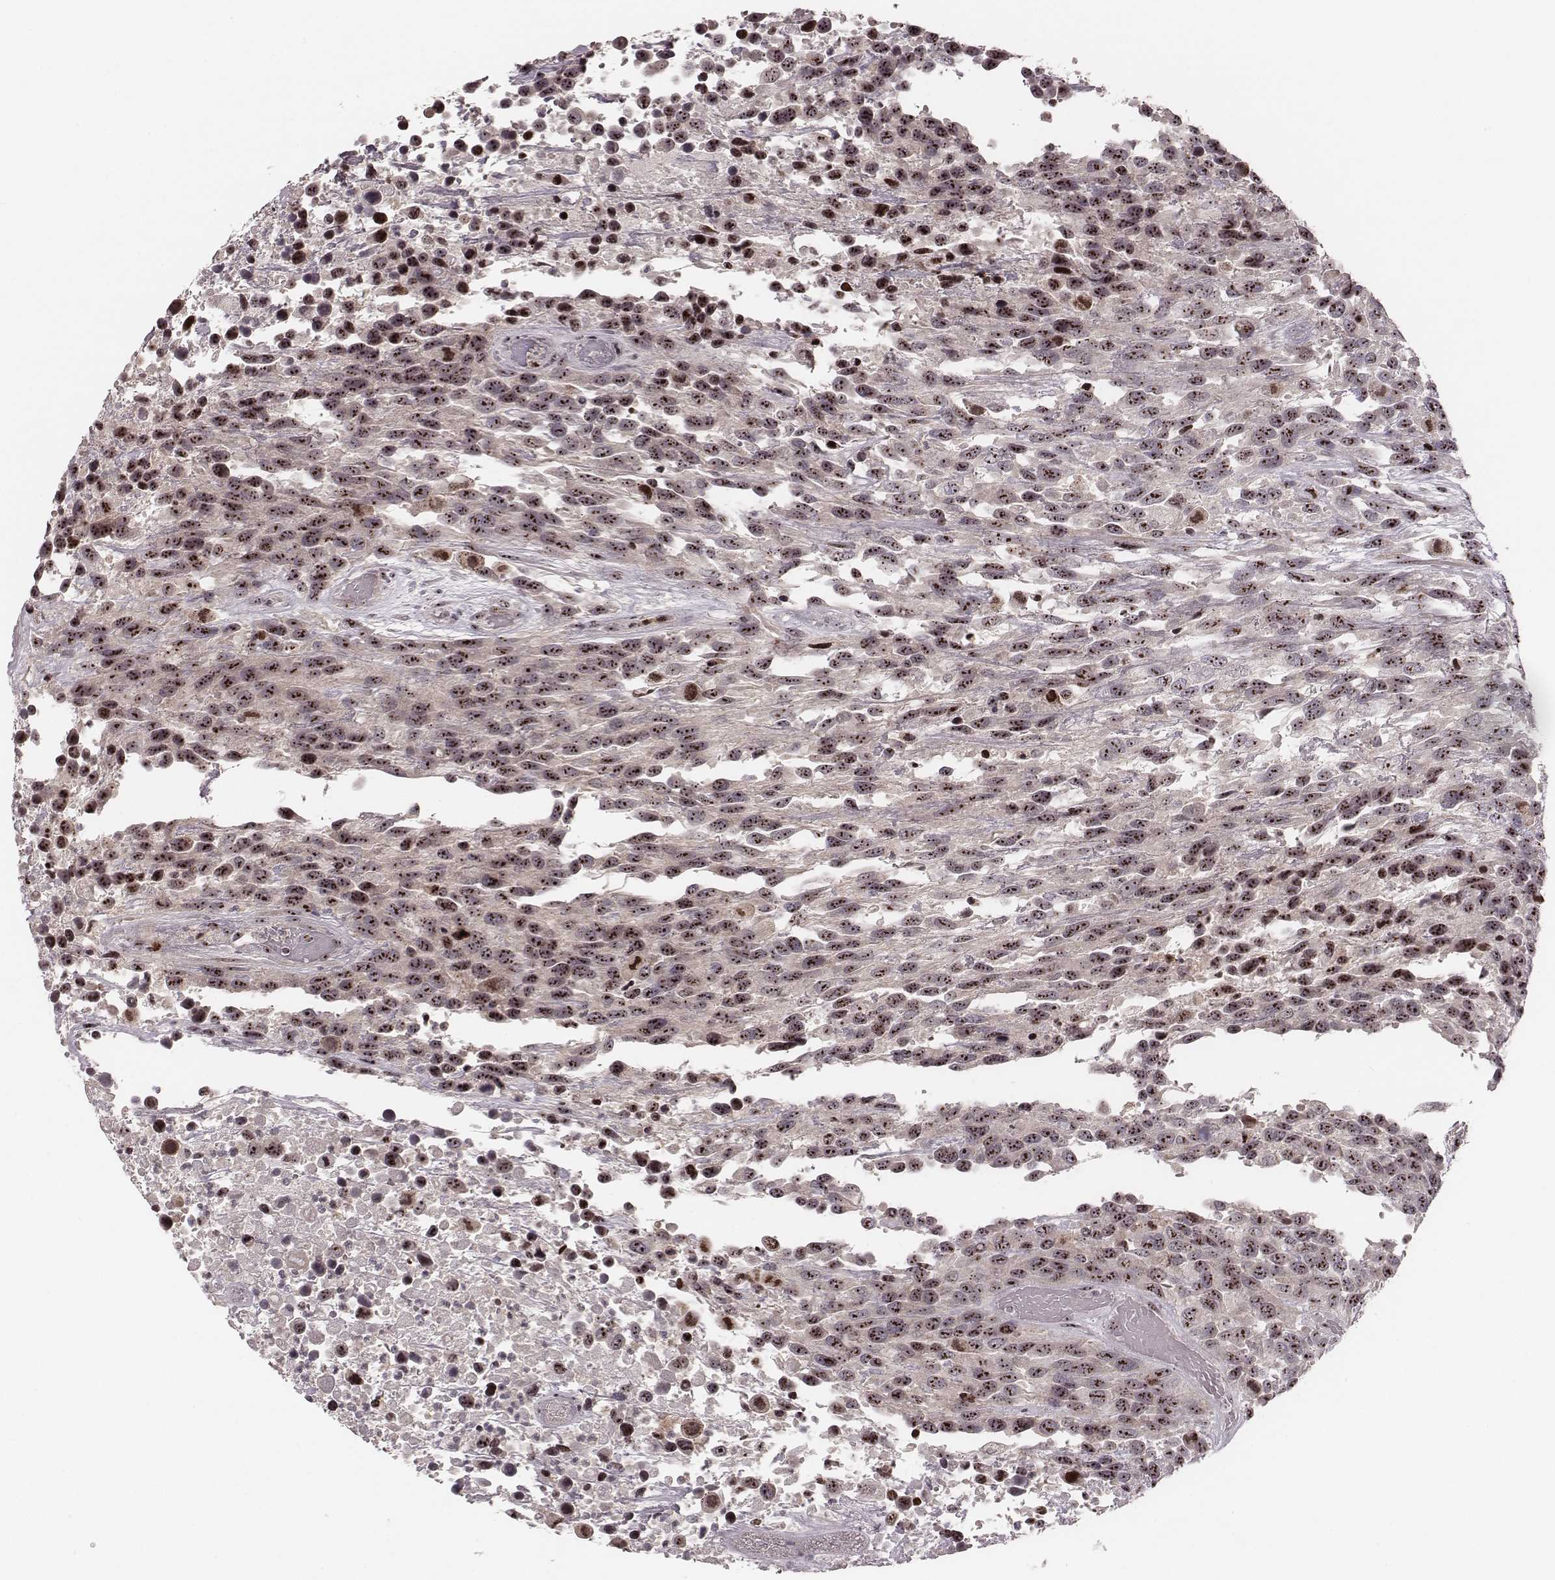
{"staining": {"intensity": "moderate", "quantity": ">75%", "location": "nuclear"}, "tissue": "urothelial cancer", "cell_type": "Tumor cells", "image_type": "cancer", "snomed": [{"axis": "morphology", "description": "Urothelial carcinoma, High grade"}, {"axis": "topography", "description": "Urinary bladder"}], "caption": "Human urothelial cancer stained with a brown dye exhibits moderate nuclear positive staining in about >75% of tumor cells.", "gene": "NOP56", "patient": {"sex": "female", "age": 70}}